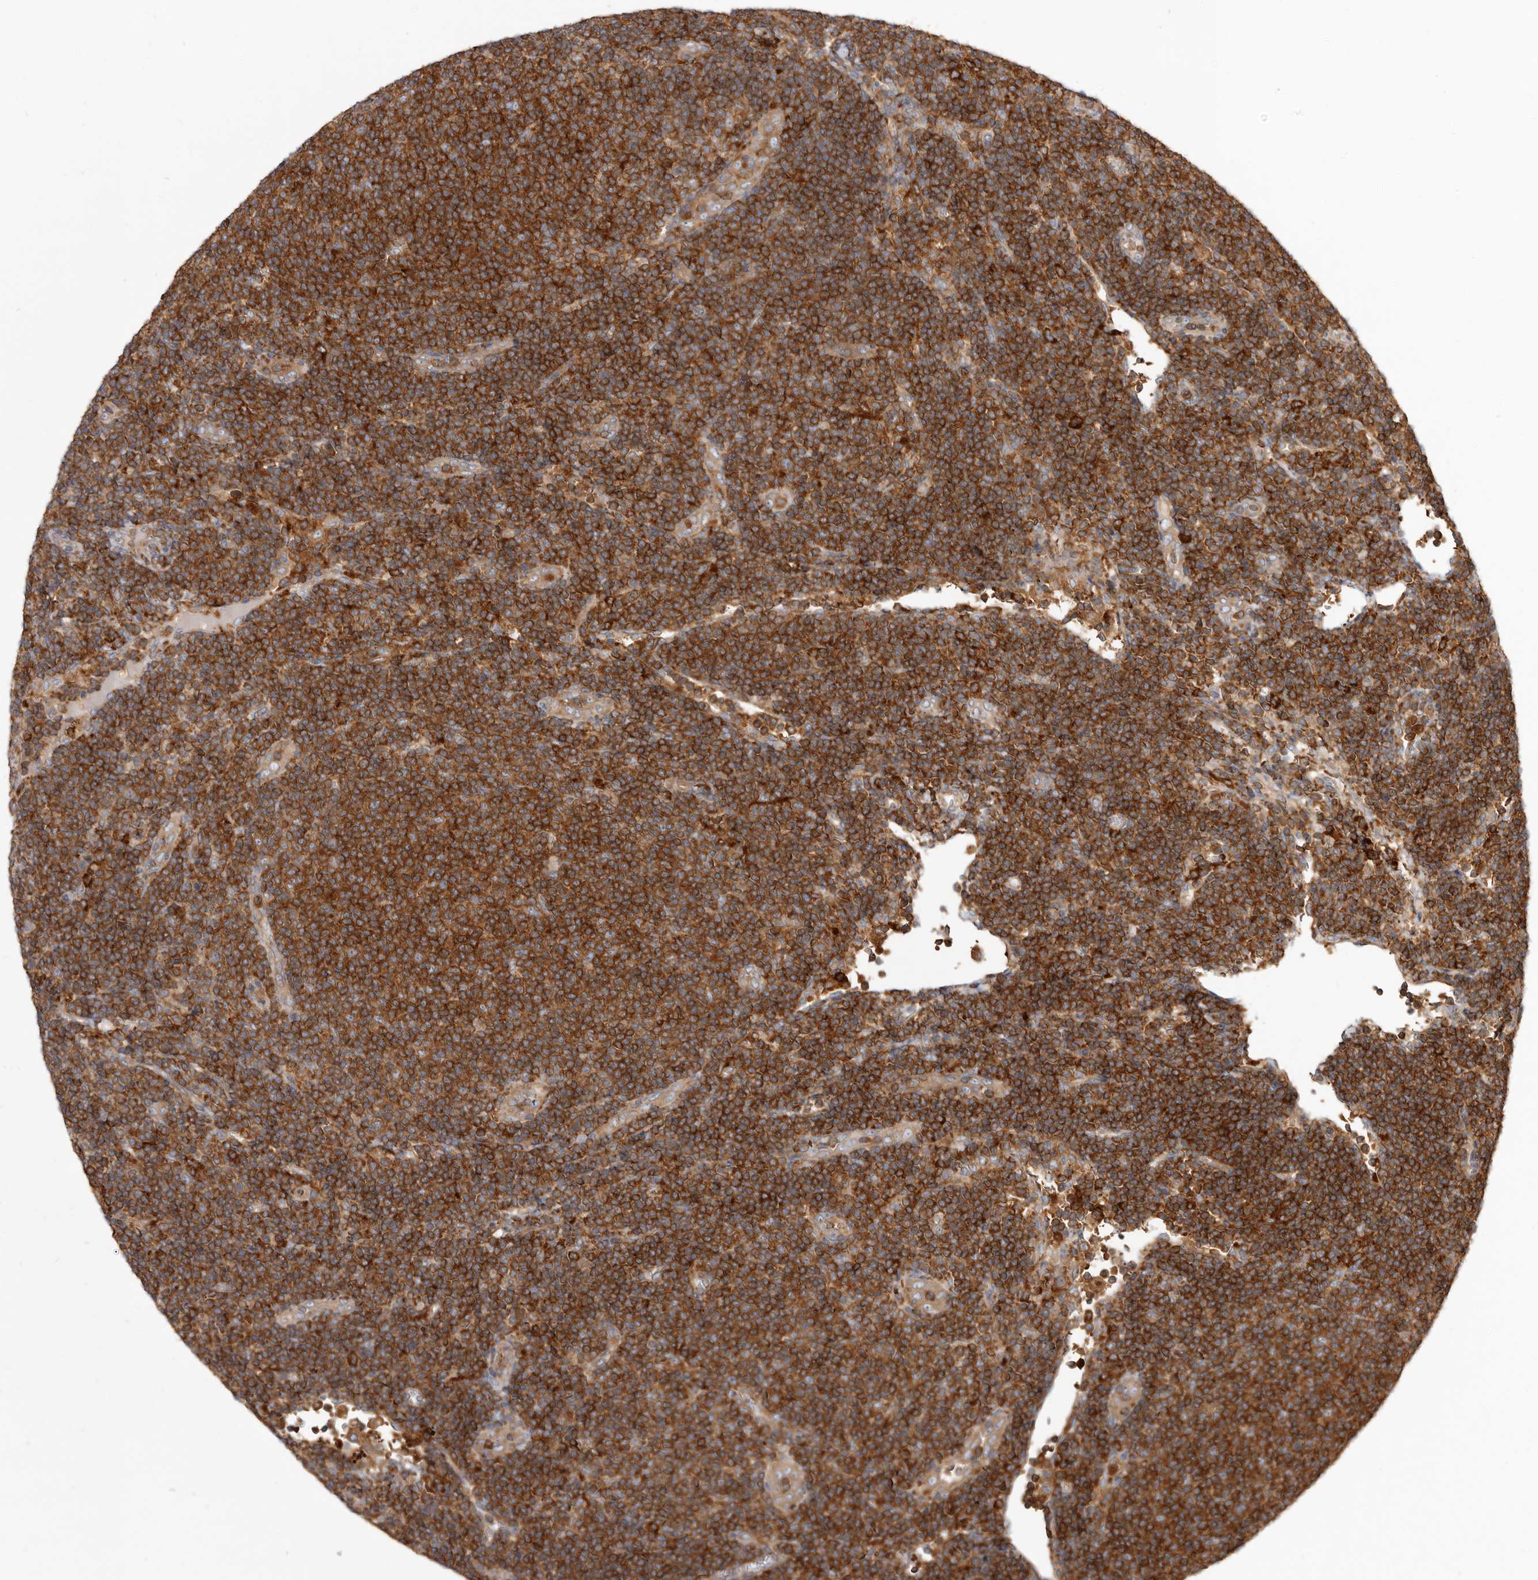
{"staining": {"intensity": "strong", "quantity": ">75%", "location": "cytoplasmic/membranous"}, "tissue": "lymphoma", "cell_type": "Tumor cells", "image_type": "cancer", "snomed": [{"axis": "morphology", "description": "Malignant lymphoma, non-Hodgkin's type, Low grade"}, {"axis": "topography", "description": "Lymph node"}], "caption": "Protein staining shows strong cytoplasmic/membranous staining in approximately >75% of tumor cells in lymphoma.", "gene": "CBL", "patient": {"sex": "male", "age": 66}}